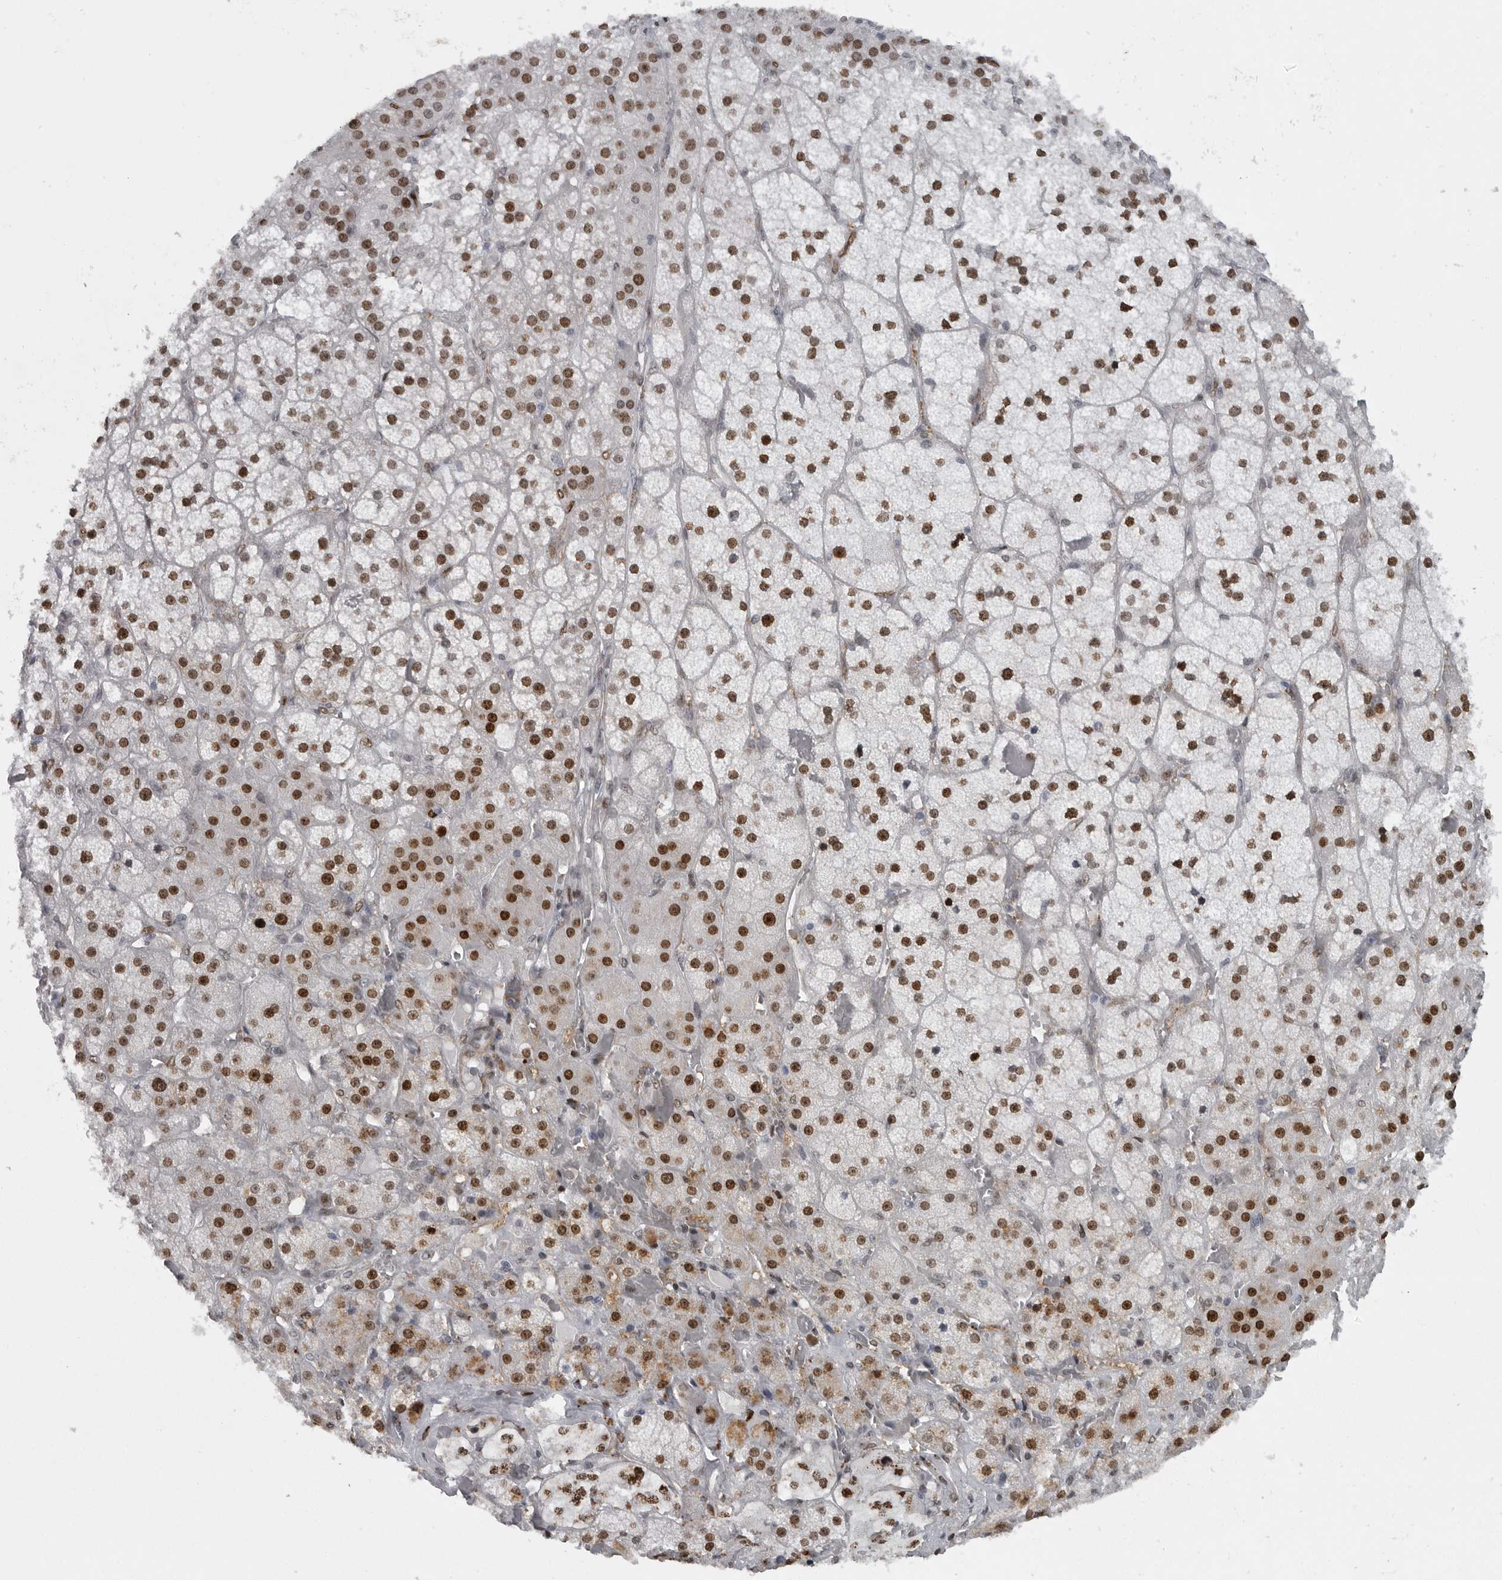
{"staining": {"intensity": "moderate", "quantity": ">75%", "location": "cytoplasmic/membranous,nuclear"}, "tissue": "adrenal gland", "cell_type": "Glandular cells", "image_type": "normal", "snomed": [{"axis": "morphology", "description": "Normal tissue, NOS"}, {"axis": "topography", "description": "Adrenal gland"}], "caption": "Immunohistochemistry (IHC) histopathology image of normal adrenal gland: adrenal gland stained using immunohistochemistry (IHC) shows medium levels of moderate protein expression localized specifically in the cytoplasmic/membranous,nuclear of glandular cells, appearing as a cytoplasmic/membranous,nuclear brown color.", "gene": "HMGN3", "patient": {"sex": "male", "age": 57}}